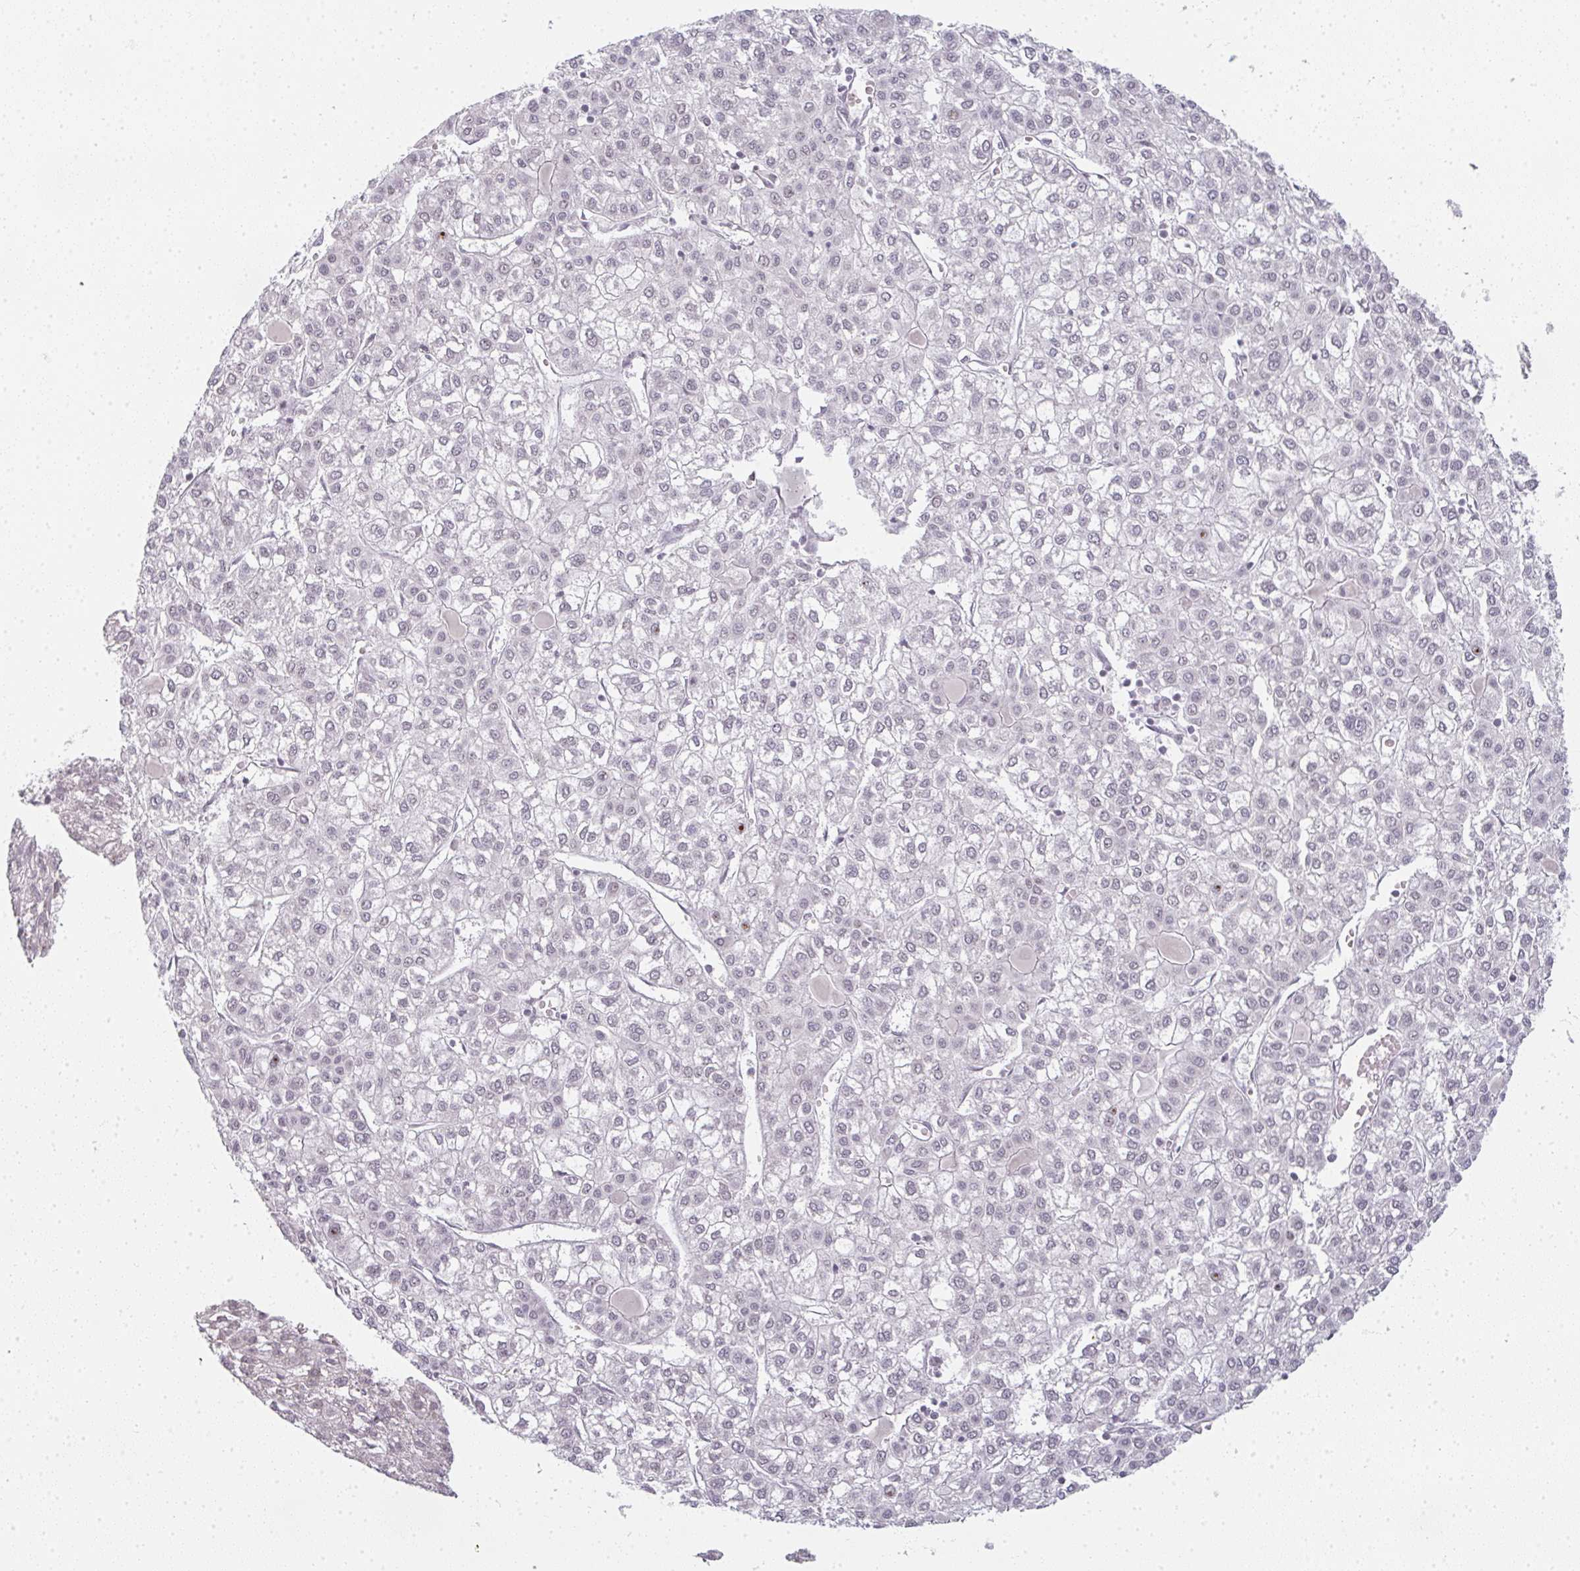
{"staining": {"intensity": "weak", "quantity": "<25%", "location": "nuclear"}, "tissue": "liver cancer", "cell_type": "Tumor cells", "image_type": "cancer", "snomed": [{"axis": "morphology", "description": "Carcinoma, Hepatocellular, NOS"}, {"axis": "topography", "description": "Liver"}], "caption": "There is no significant expression in tumor cells of hepatocellular carcinoma (liver). (Stains: DAB immunohistochemistry with hematoxylin counter stain, Microscopy: brightfield microscopy at high magnification).", "gene": "RBBP6", "patient": {"sex": "female", "age": 43}}